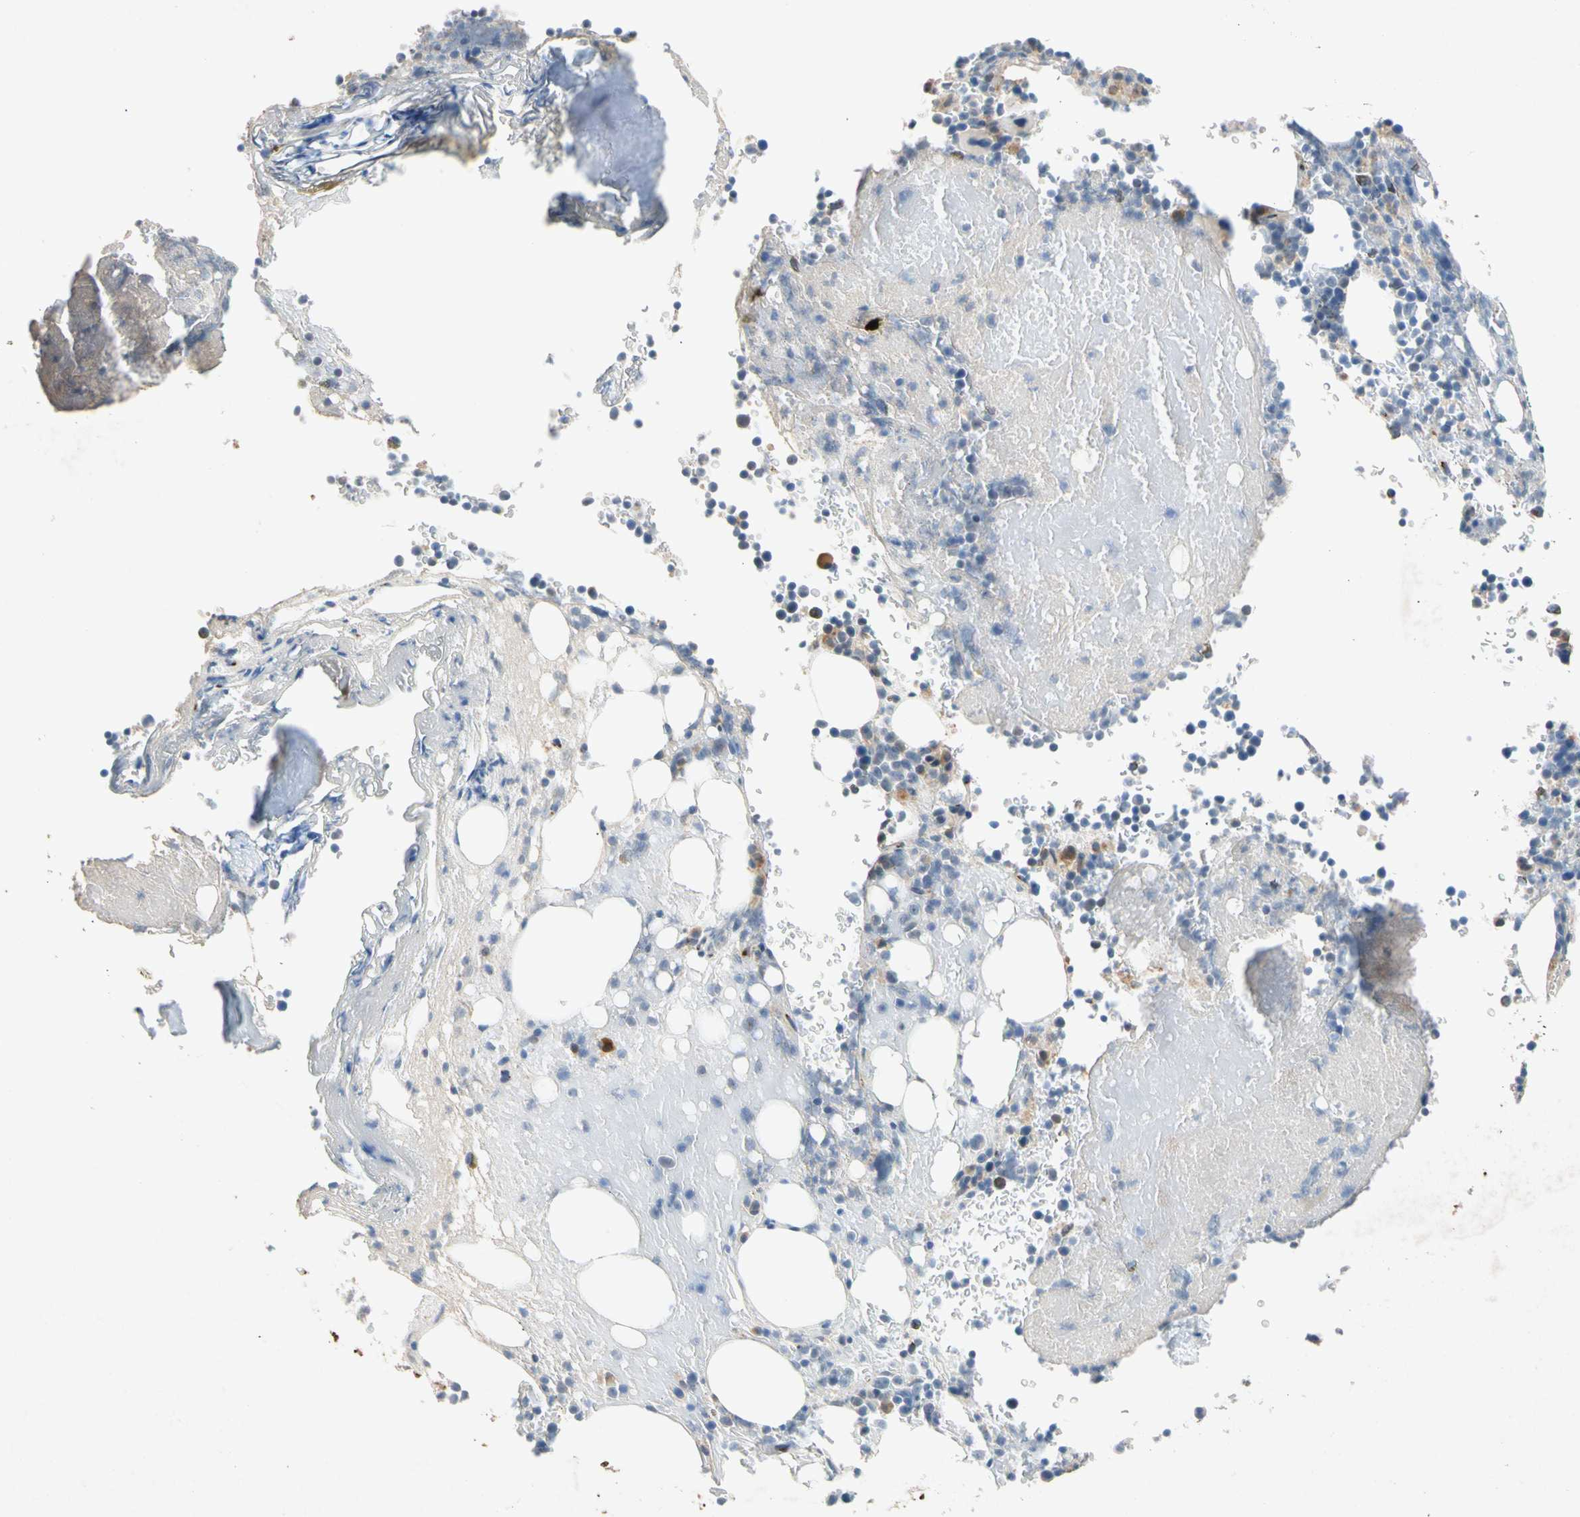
{"staining": {"intensity": "strong", "quantity": "<25%", "location": "cytoplasmic/membranous"}, "tissue": "bone marrow", "cell_type": "Hematopoietic cells", "image_type": "normal", "snomed": [{"axis": "morphology", "description": "Normal tissue, NOS"}, {"axis": "topography", "description": "Bone marrow"}], "caption": "Hematopoietic cells exhibit medium levels of strong cytoplasmic/membranous staining in about <25% of cells in benign bone marrow. (Stains: DAB (3,3'-diaminobenzidine) in brown, nuclei in blue, Microscopy: brightfield microscopy at high magnification).", "gene": "GASK1B", "patient": {"sex": "female", "age": 73}}